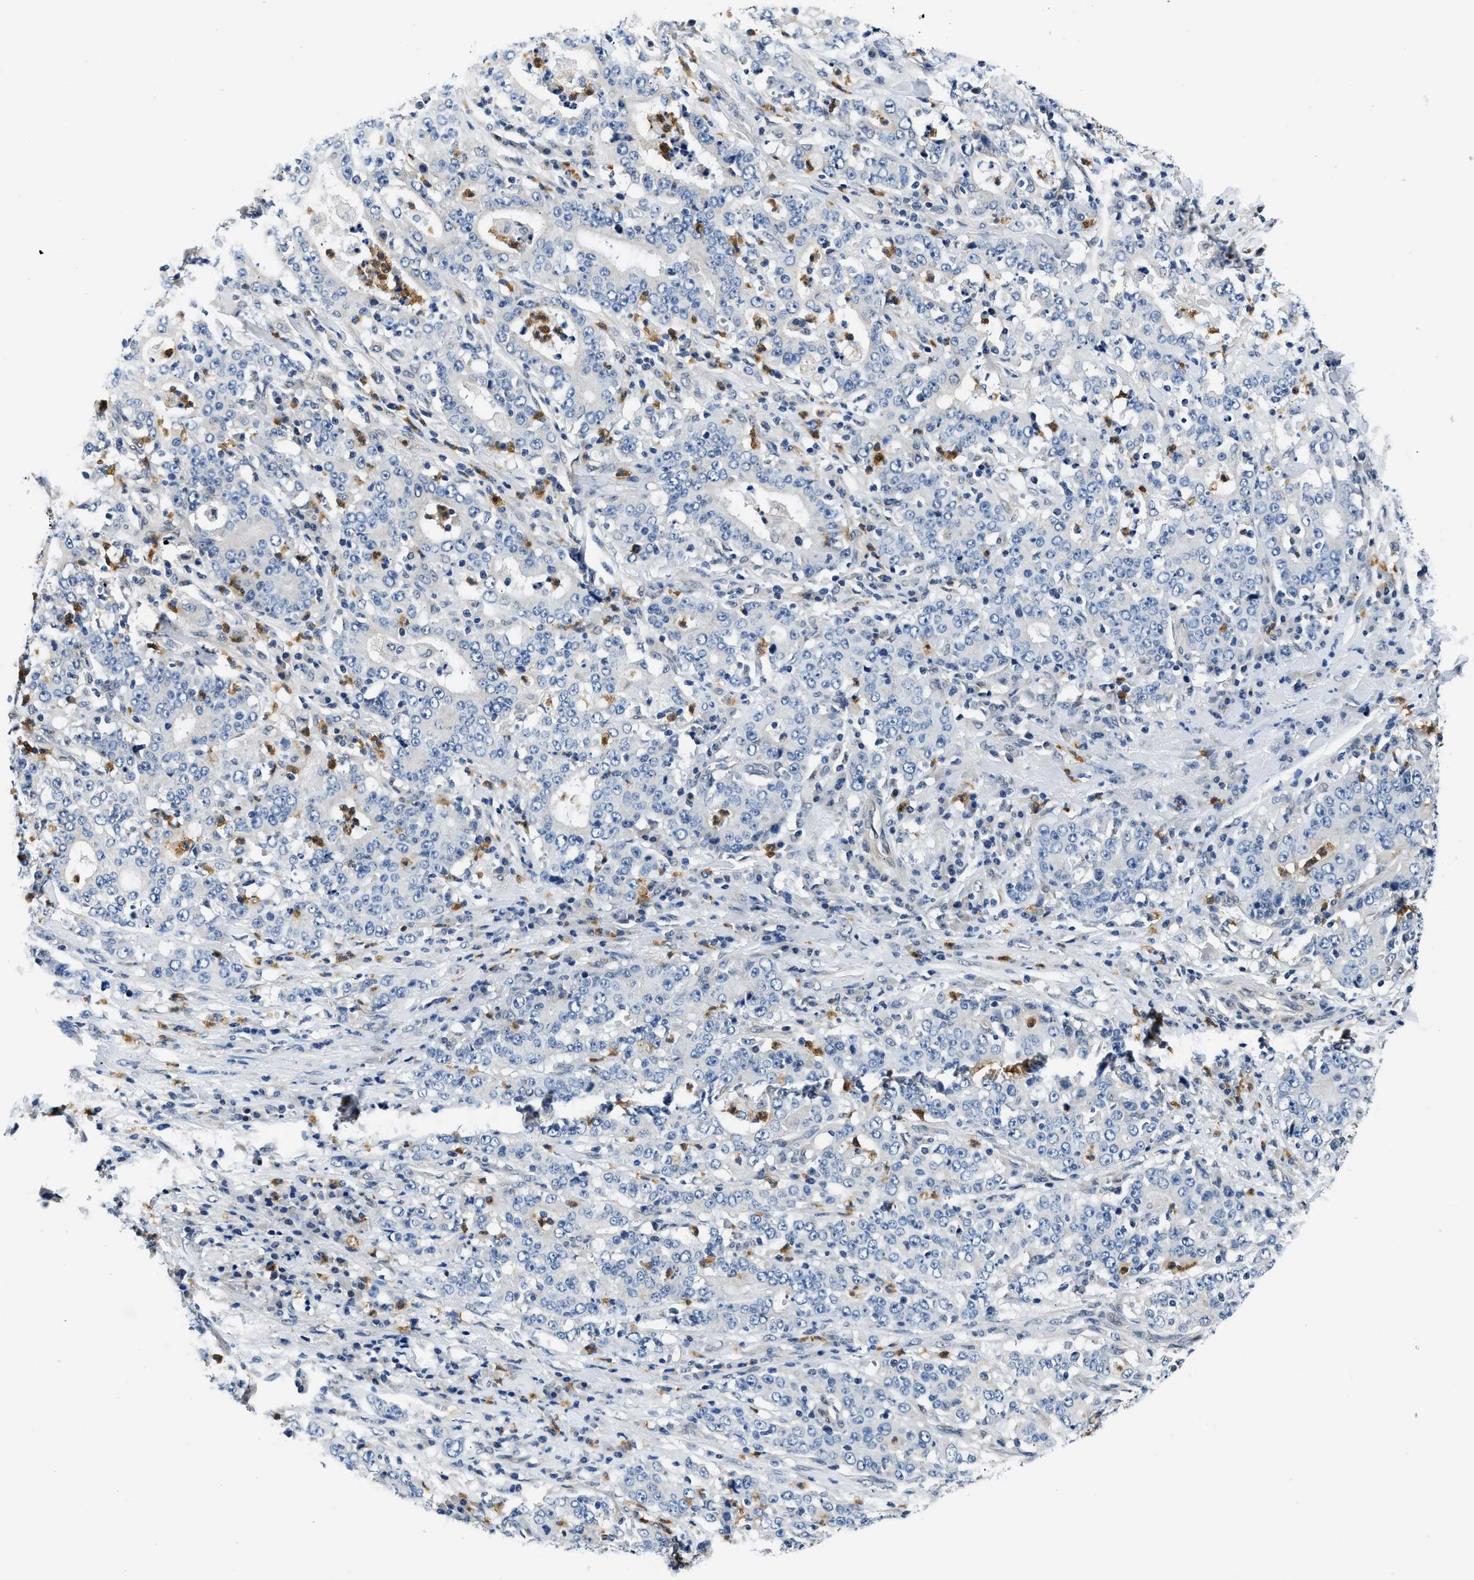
{"staining": {"intensity": "negative", "quantity": "none", "location": "none"}, "tissue": "stomach cancer", "cell_type": "Tumor cells", "image_type": "cancer", "snomed": [{"axis": "morphology", "description": "Normal tissue, NOS"}, {"axis": "morphology", "description": "Adenocarcinoma, NOS"}, {"axis": "topography", "description": "Stomach, upper"}, {"axis": "topography", "description": "Stomach"}], "caption": "This is an IHC micrograph of human stomach cancer. There is no staining in tumor cells.", "gene": "SMAD4", "patient": {"sex": "male", "age": 59}}